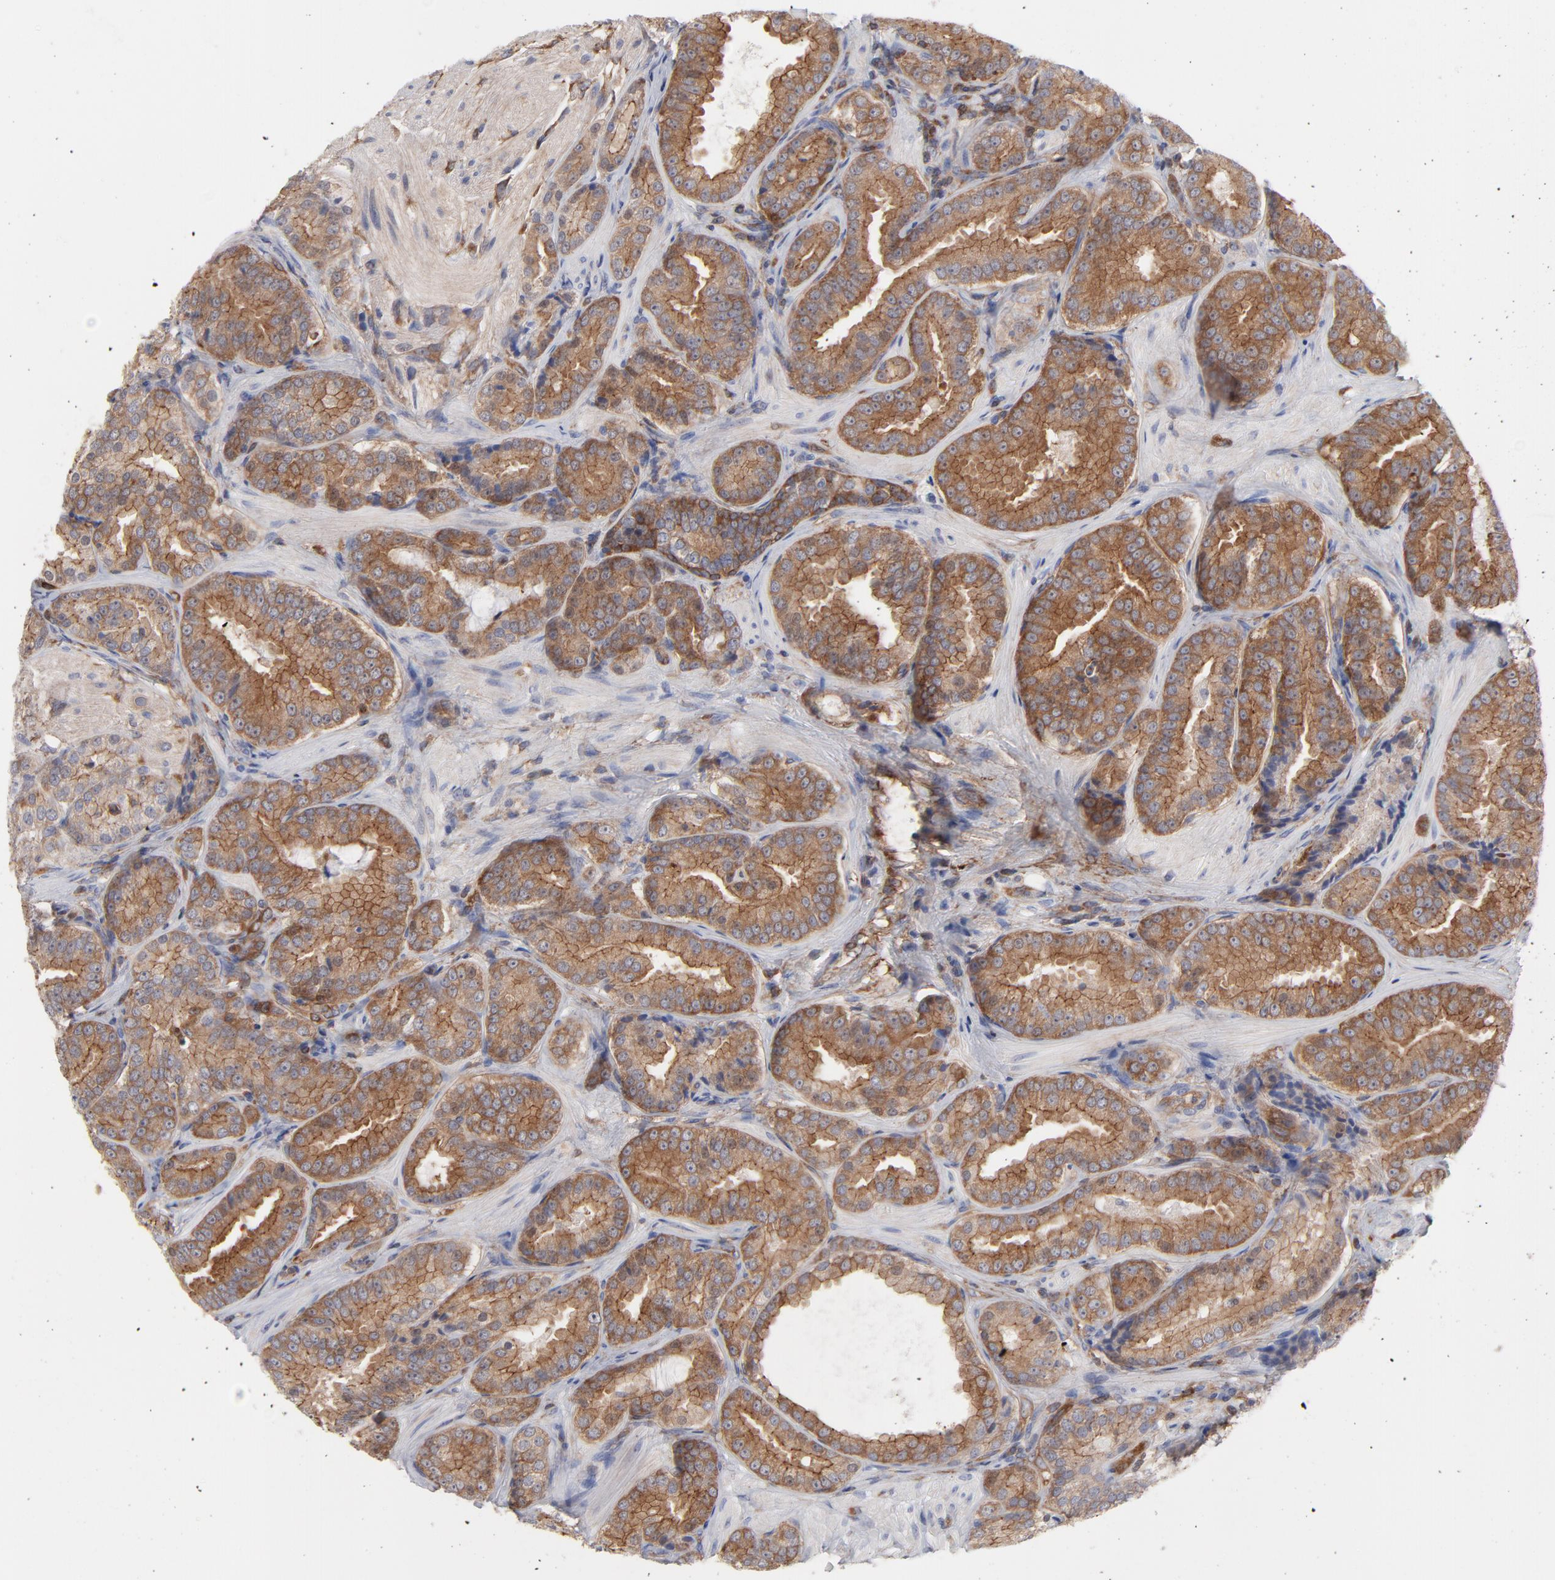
{"staining": {"intensity": "moderate", "quantity": ">75%", "location": "cytoplasmic/membranous"}, "tissue": "prostate cancer", "cell_type": "Tumor cells", "image_type": "cancer", "snomed": [{"axis": "morphology", "description": "Adenocarcinoma, Low grade"}, {"axis": "topography", "description": "Prostate"}], "caption": "Immunohistochemical staining of human prostate low-grade adenocarcinoma exhibits moderate cytoplasmic/membranous protein positivity in approximately >75% of tumor cells.", "gene": "PXN", "patient": {"sex": "male", "age": 59}}